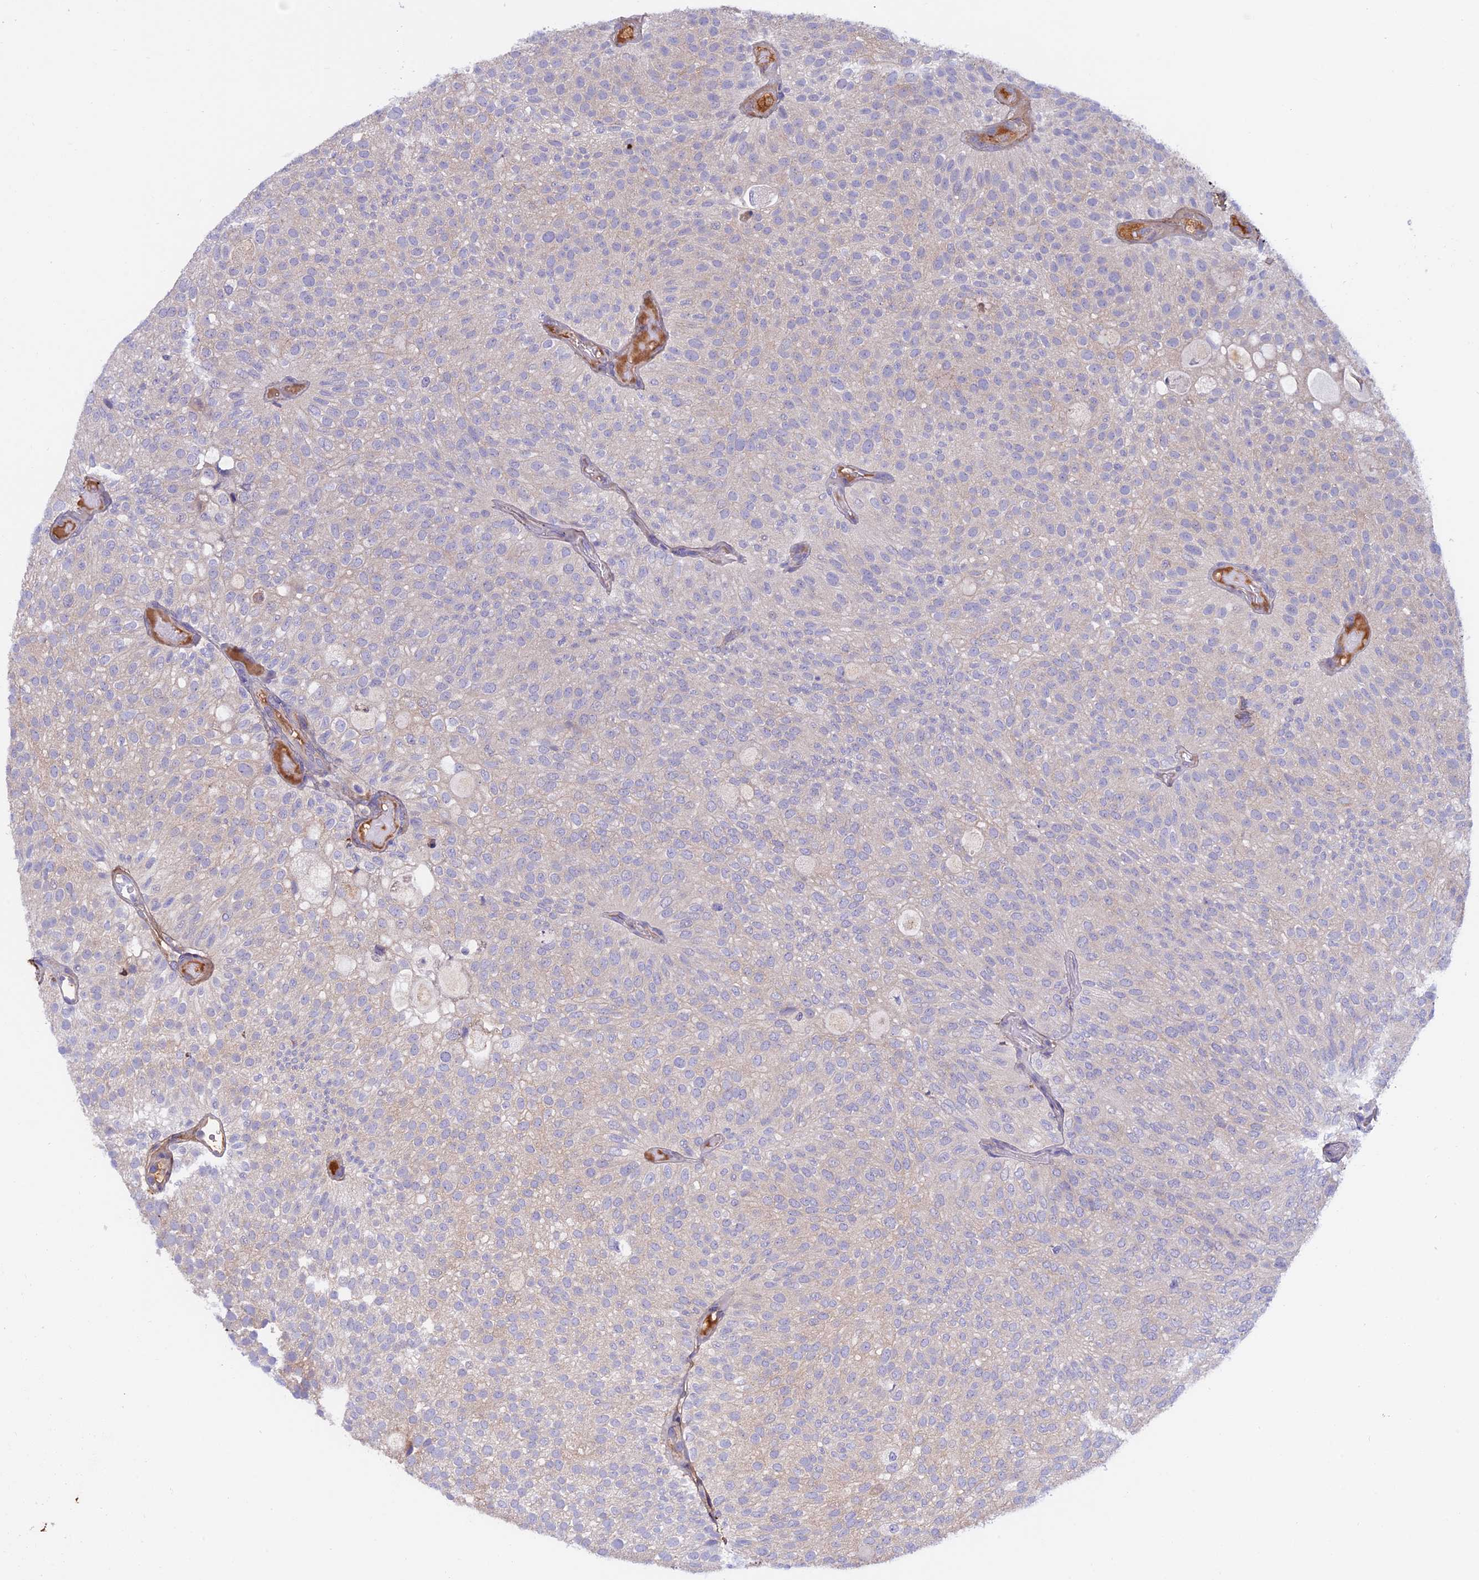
{"staining": {"intensity": "negative", "quantity": "none", "location": "none"}, "tissue": "urothelial cancer", "cell_type": "Tumor cells", "image_type": "cancer", "snomed": [{"axis": "morphology", "description": "Urothelial carcinoma, Low grade"}, {"axis": "topography", "description": "Urinary bladder"}], "caption": "High power microscopy micrograph of an immunohistochemistry (IHC) micrograph of urothelial cancer, revealing no significant positivity in tumor cells.", "gene": "COL4A3", "patient": {"sex": "male", "age": 78}}